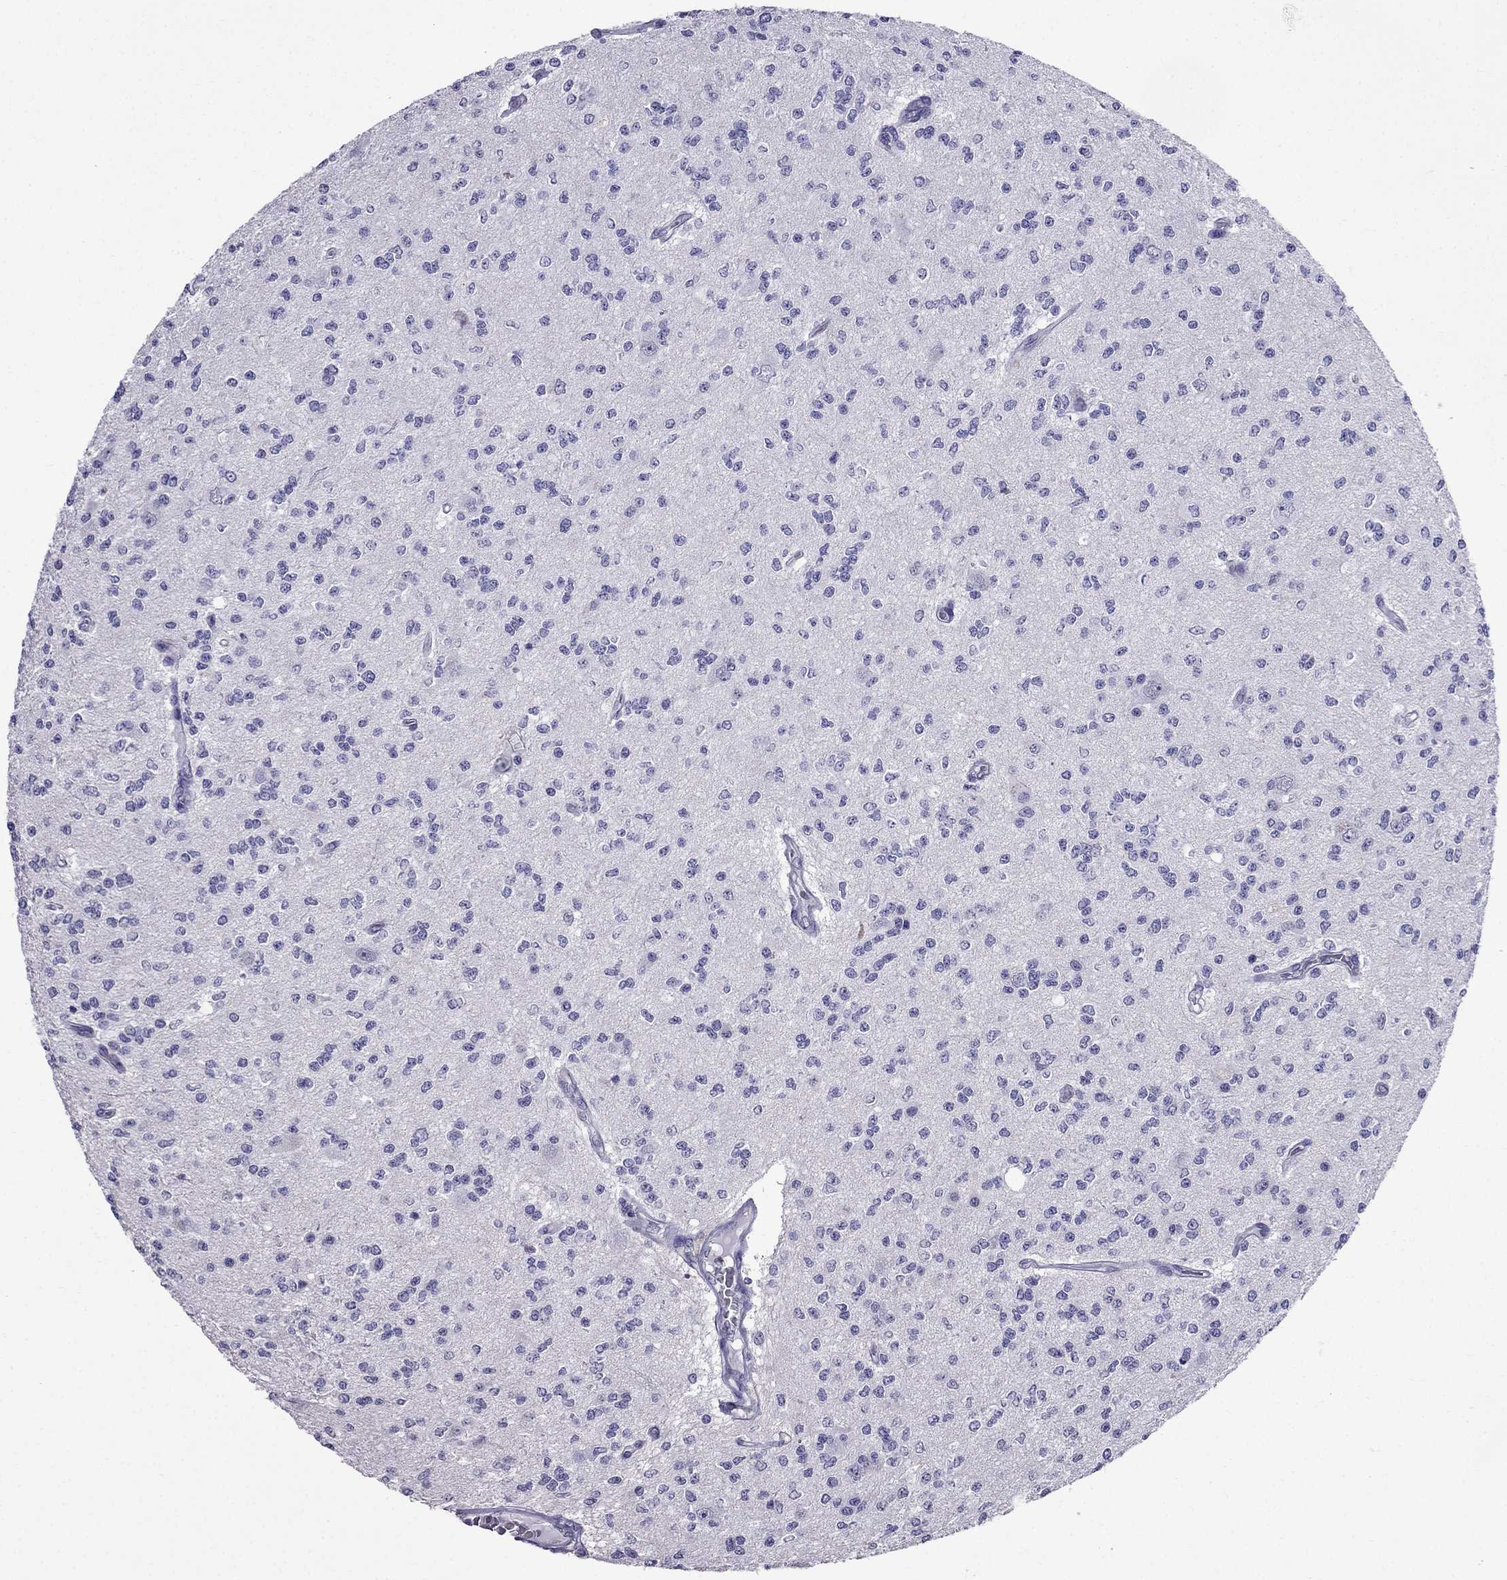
{"staining": {"intensity": "negative", "quantity": "none", "location": "none"}, "tissue": "glioma", "cell_type": "Tumor cells", "image_type": "cancer", "snomed": [{"axis": "morphology", "description": "Glioma, malignant, Low grade"}, {"axis": "topography", "description": "Brain"}], "caption": "This is an immunohistochemistry (IHC) histopathology image of glioma. There is no positivity in tumor cells.", "gene": "OLFM4", "patient": {"sex": "male", "age": 67}}